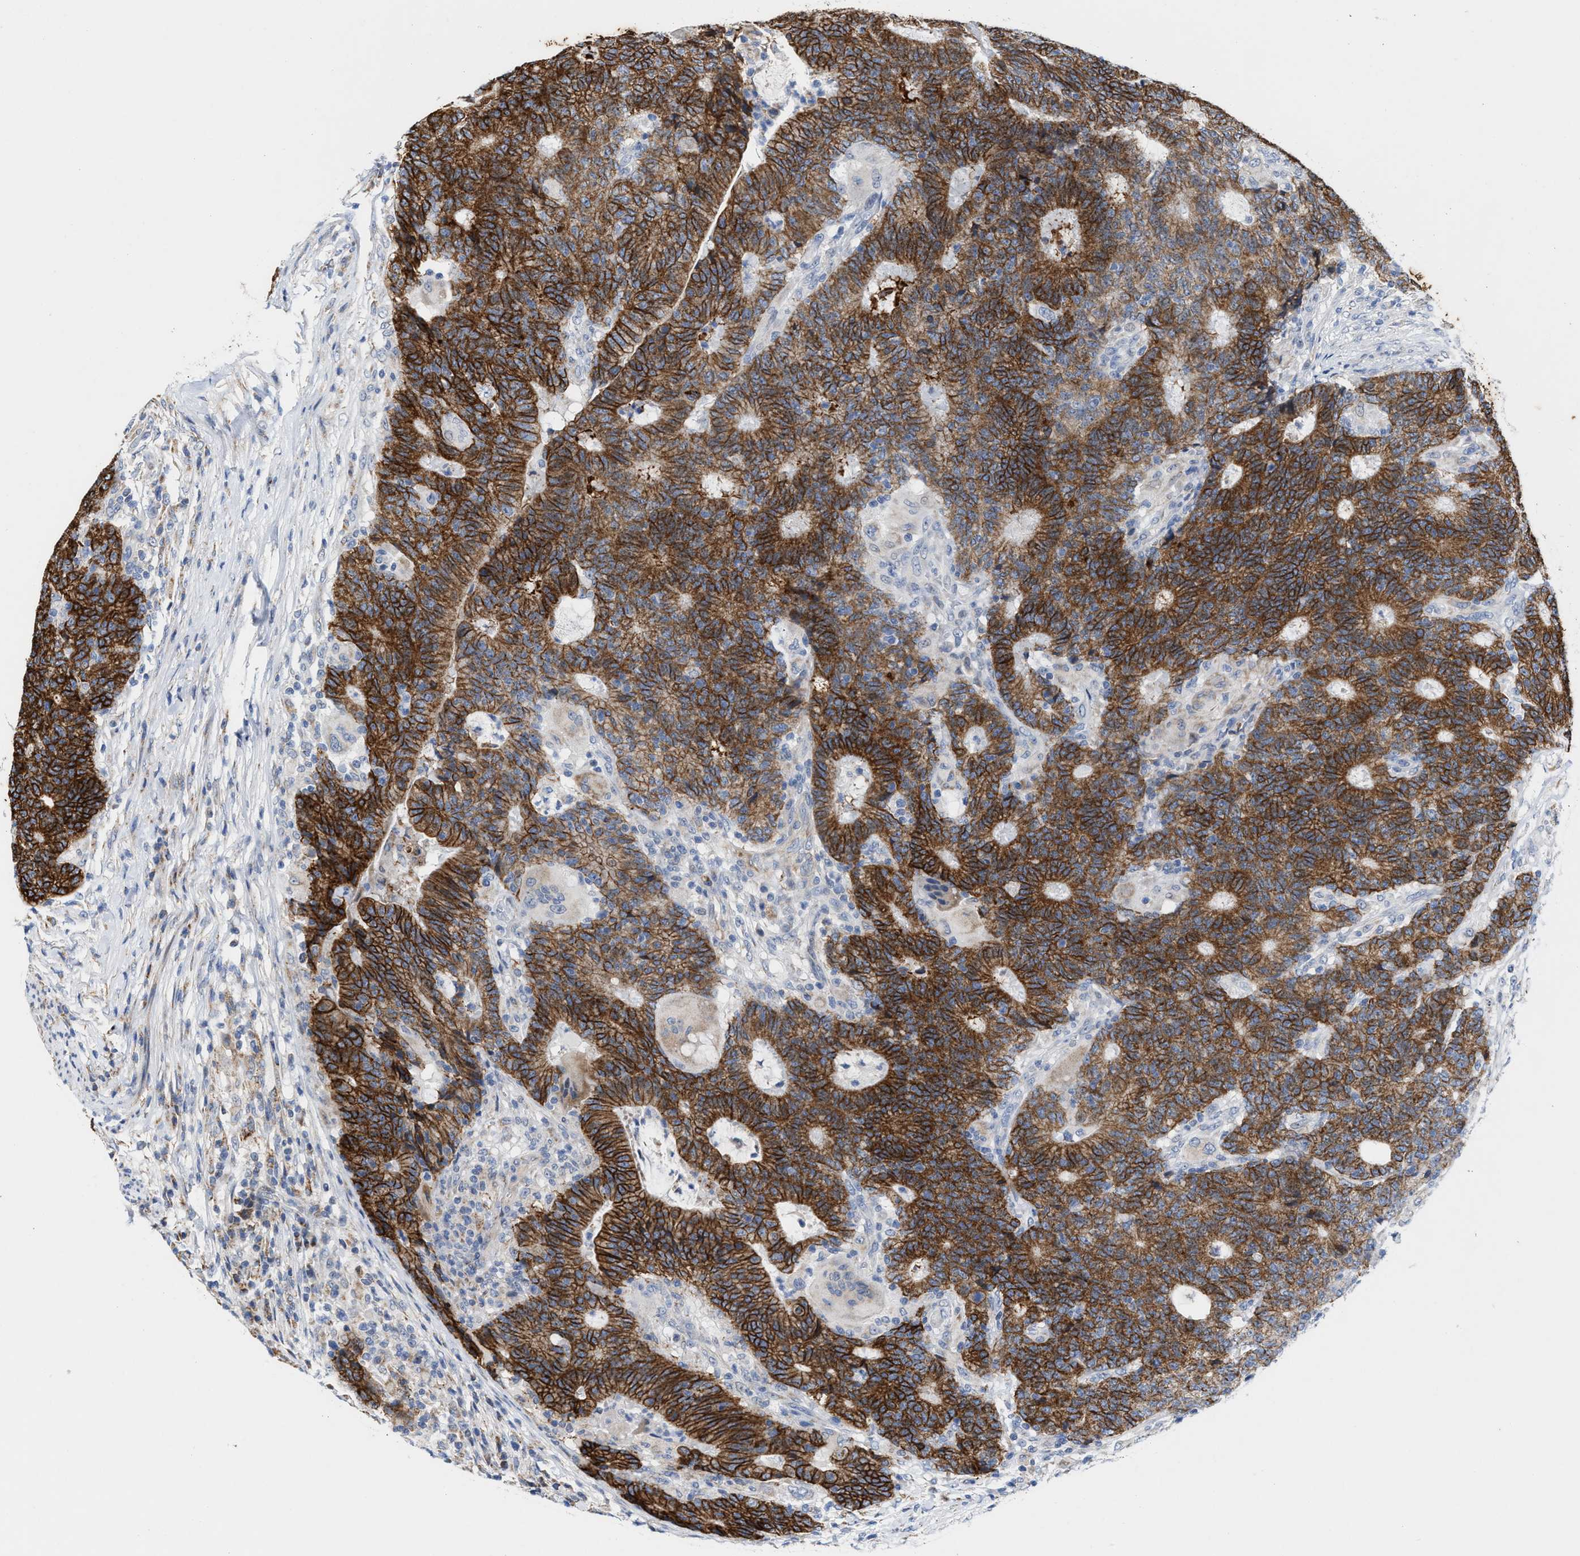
{"staining": {"intensity": "strong", "quantity": ">75%", "location": "cytoplasmic/membranous"}, "tissue": "colorectal cancer", "cell_type": "Tumor cells", "image_type": "cancer", "snomed": [{"axis": "morphology", "description": "Normal tissue, NOS"}, {"axis": "morphology", "description": "Adenocarcinoma, NOS"}, {"axis": "topography", "description": "Colon"}], "caption": "A brown stain labels strong cytoplasmic/membranous positivity of a protein in human colorectal cancer (adenocarcinoma) tumor cells.", "gene": "JAG1", "patient": {"sex": "female", "age": 75}}